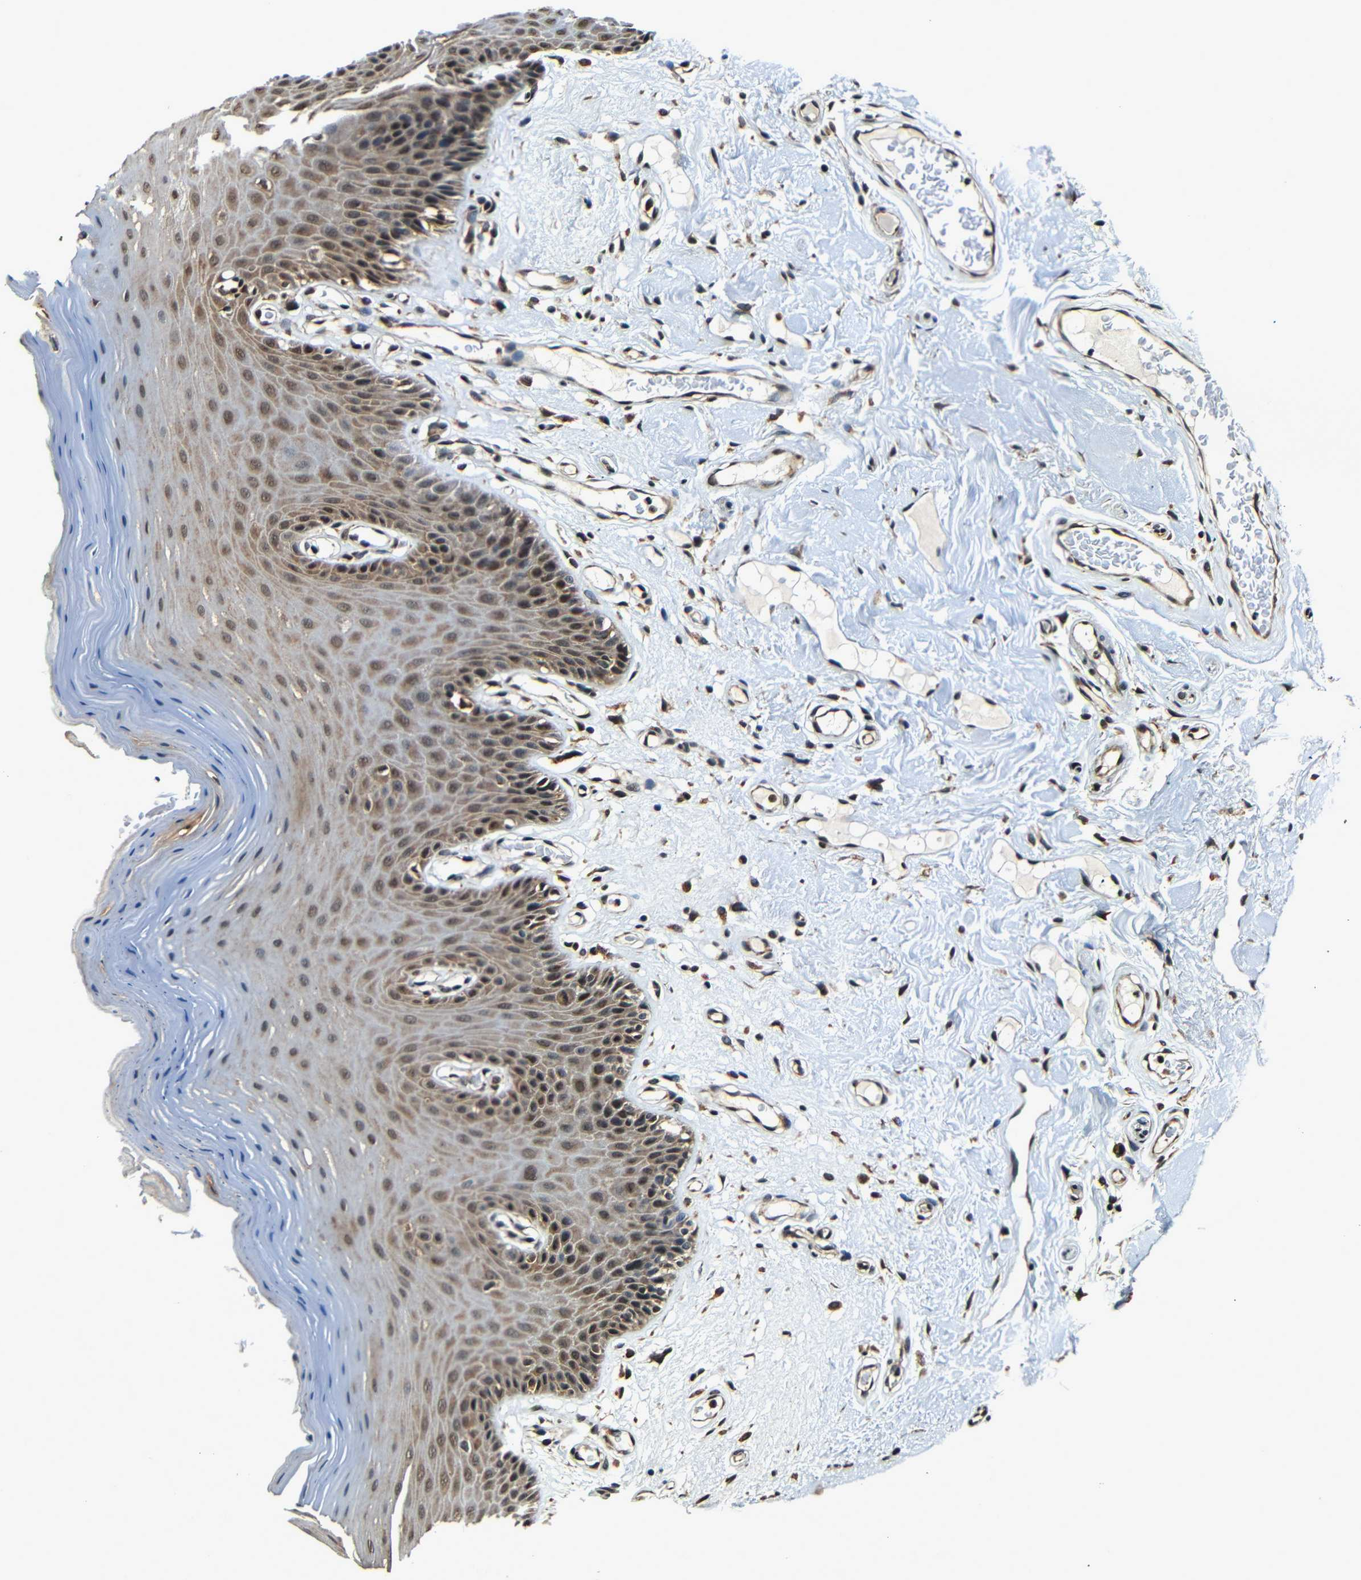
{"staining": {"intensity": "moderate", "quantity": ">75%", "location": "cytoplasmic/membranous,nuclear"}, "tissue": "oral mucosa", "cell_type": "Squamous epithelial cells", "image_type": "normal", "snomed": [{"axis": "morphology", "description": "Normal tissue, NOS"}, {"axis": "morphology", "description": "Squamous cell carcinoma, NOS"}, {"axis": "topography", "description": "Skeletal muscle"}, {"axis": "topography", "description": "Adipose tissue"}, {"axis": "topography", "description": "Vascular tissue"}, {"axis": "topography", "description": "Oral tissue"}, {"axis": "topography", "description": "Peripheral nerve tissue"}, {"axis": "topography", "description": "Head-Neck"}], "caption": "Immunohistochemistry (IHC) staining of benign oral mucosa, which displays medium levels of moderate cytoplasmic/membranous,nuclear staining in about >75% of squamous epithelial cells indicating moderate cytoplasmic/membranous,nuclear protein positivity. The staining was performed using DAB (brown) for protein detection and nuclei were counterstained in hematoxylin (blue).", "gene": "NCBP3", "patient": {"sex": "male", "age": 71}}